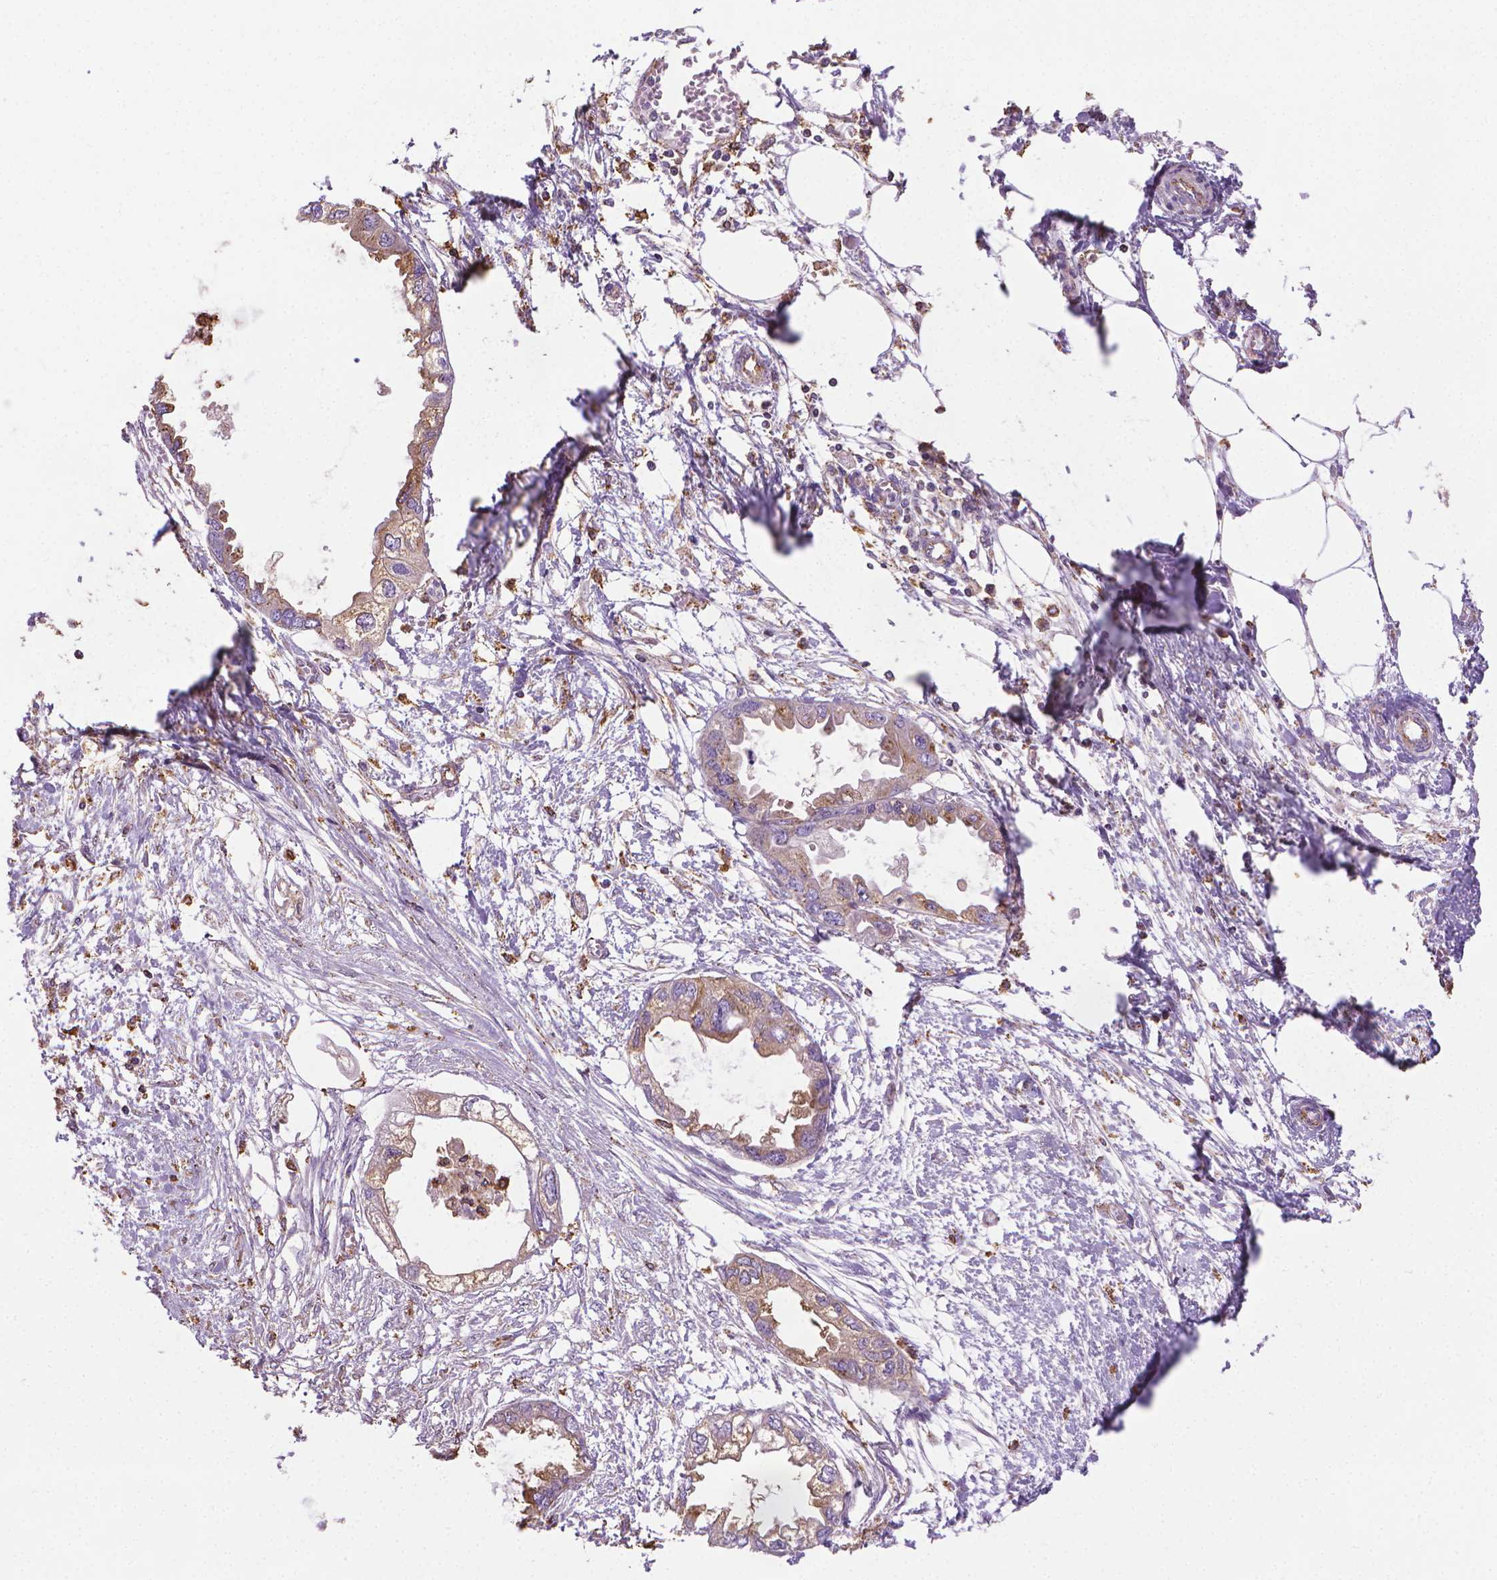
{"staining": {"intensity": "weak", "quantity": ">75%", "location": "cytoplasmic/membranous"}, "tissue": "endometrial cancer", "cell_type": "Tumor cells", "image_type": "cancer", "snomed": [{"axis": "morphology", "description": "Adenocarcinoma, NOS"}, {"axis": "morphology", "description": "Adenocarcinoma, metastatic, NOS"}, {"axis": "topography", "description": "Adipose tissue"}, {"axis": "topography", "description": "Endometrium"}], "caption": "Endometrial cancer stained with DAB immunohistochemistry (IHC) exhibits low levels of weak cytoplasmic/membranous expression in approximately >75% of tumor cells.", "gene": "SLC51B", "patient": {"sex": "female", "age": 67}}